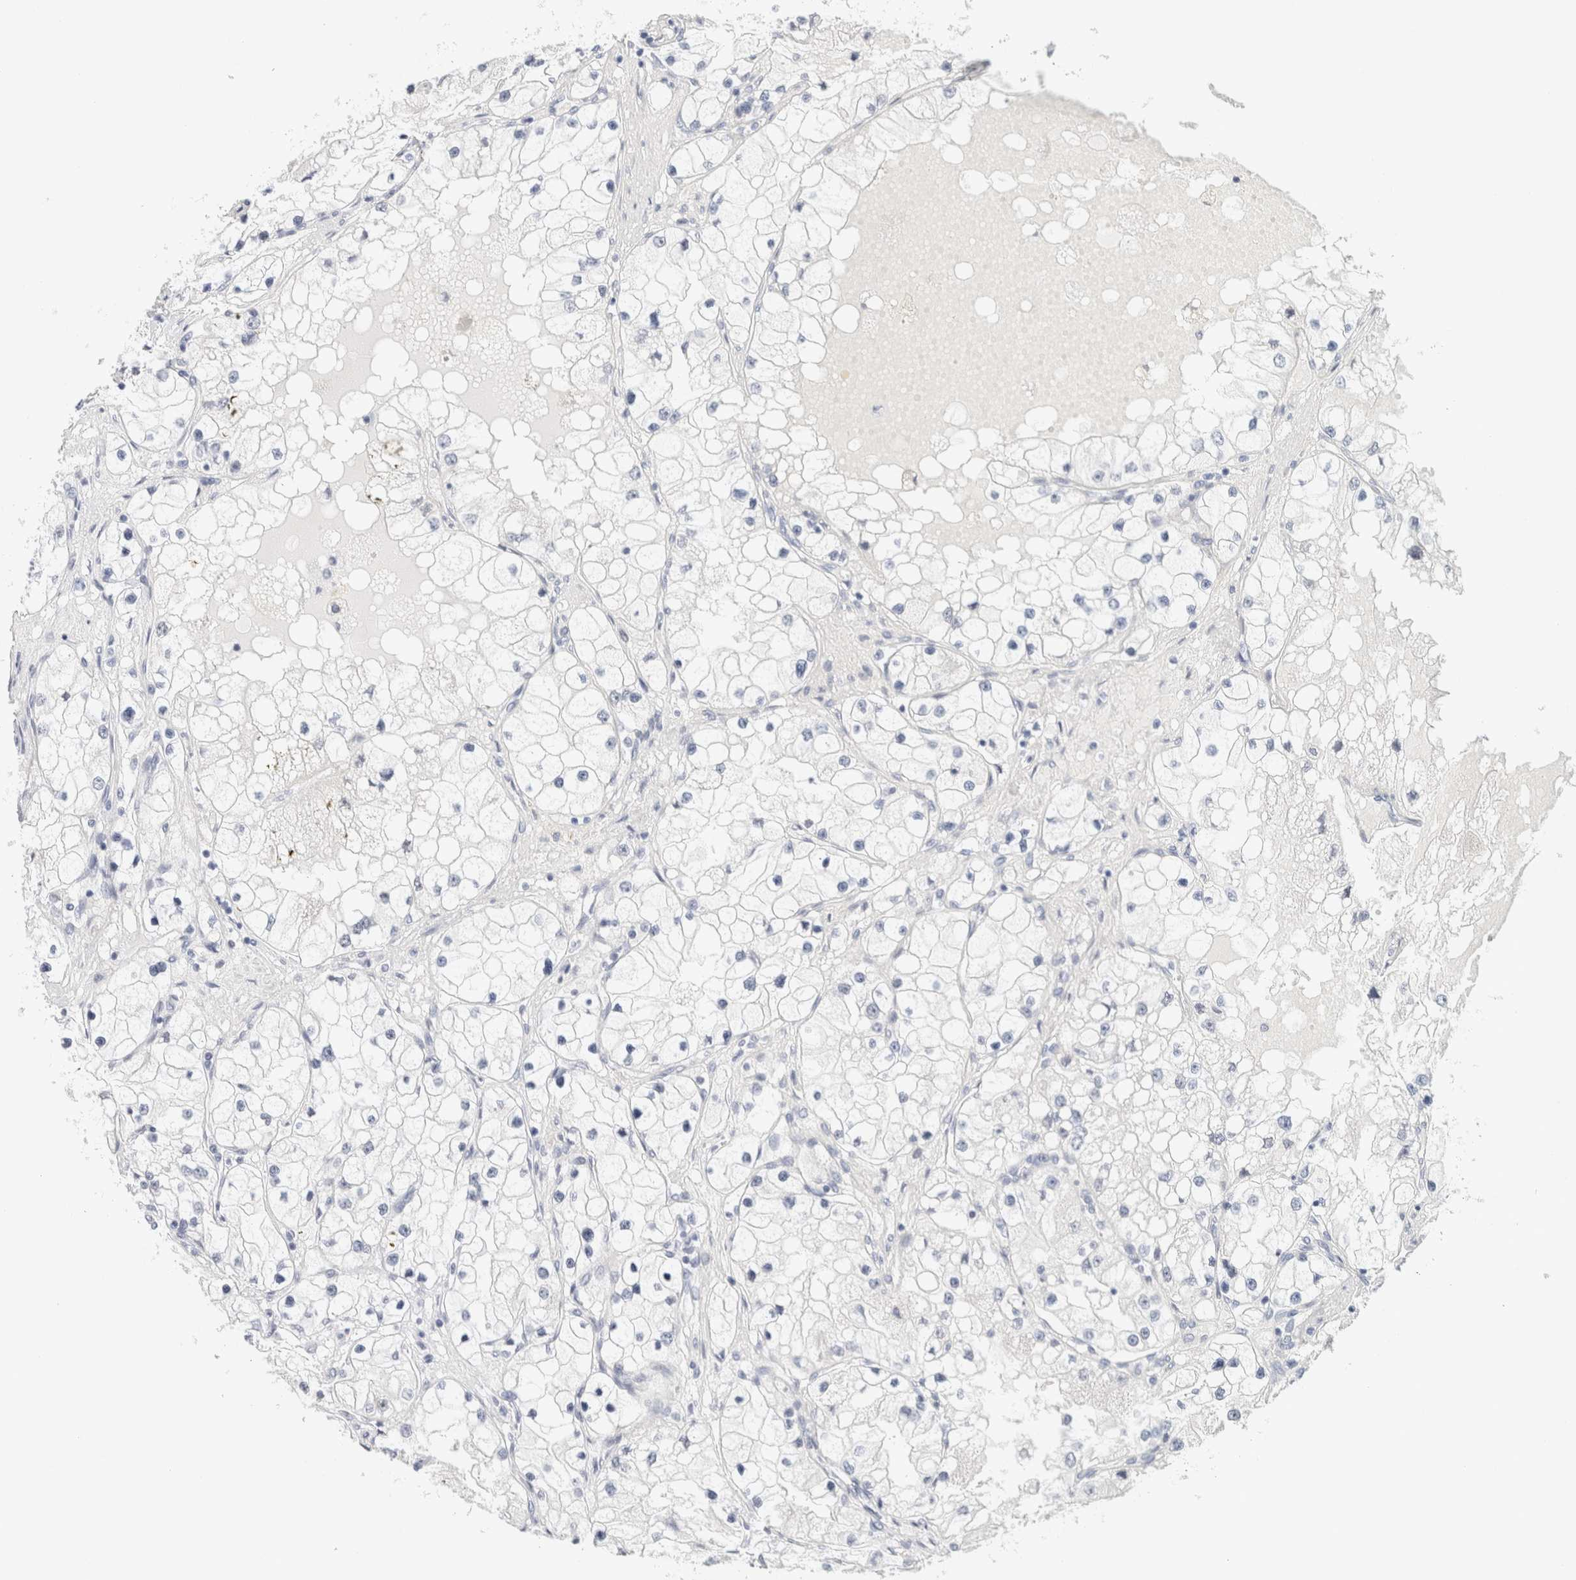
{"staining": {"intensity": "negative", "quantity": "none", "location": "none"}, "tissue": "renal cancer", "cell_type": "Tumor cells", "image_type": "cancer", "snomed": [{"axis": "morphology", "description": "Adenocarcinoma, NOS"}, {"axis": "topography", "description": "Kidney"}], "caption": "A micrograph of adenocarcinoma (renal) stained for a protein demonstrates no brown staining in tumor cells.", "gene": "RTN4", "patient": {"sex": "male", "age": 68}}